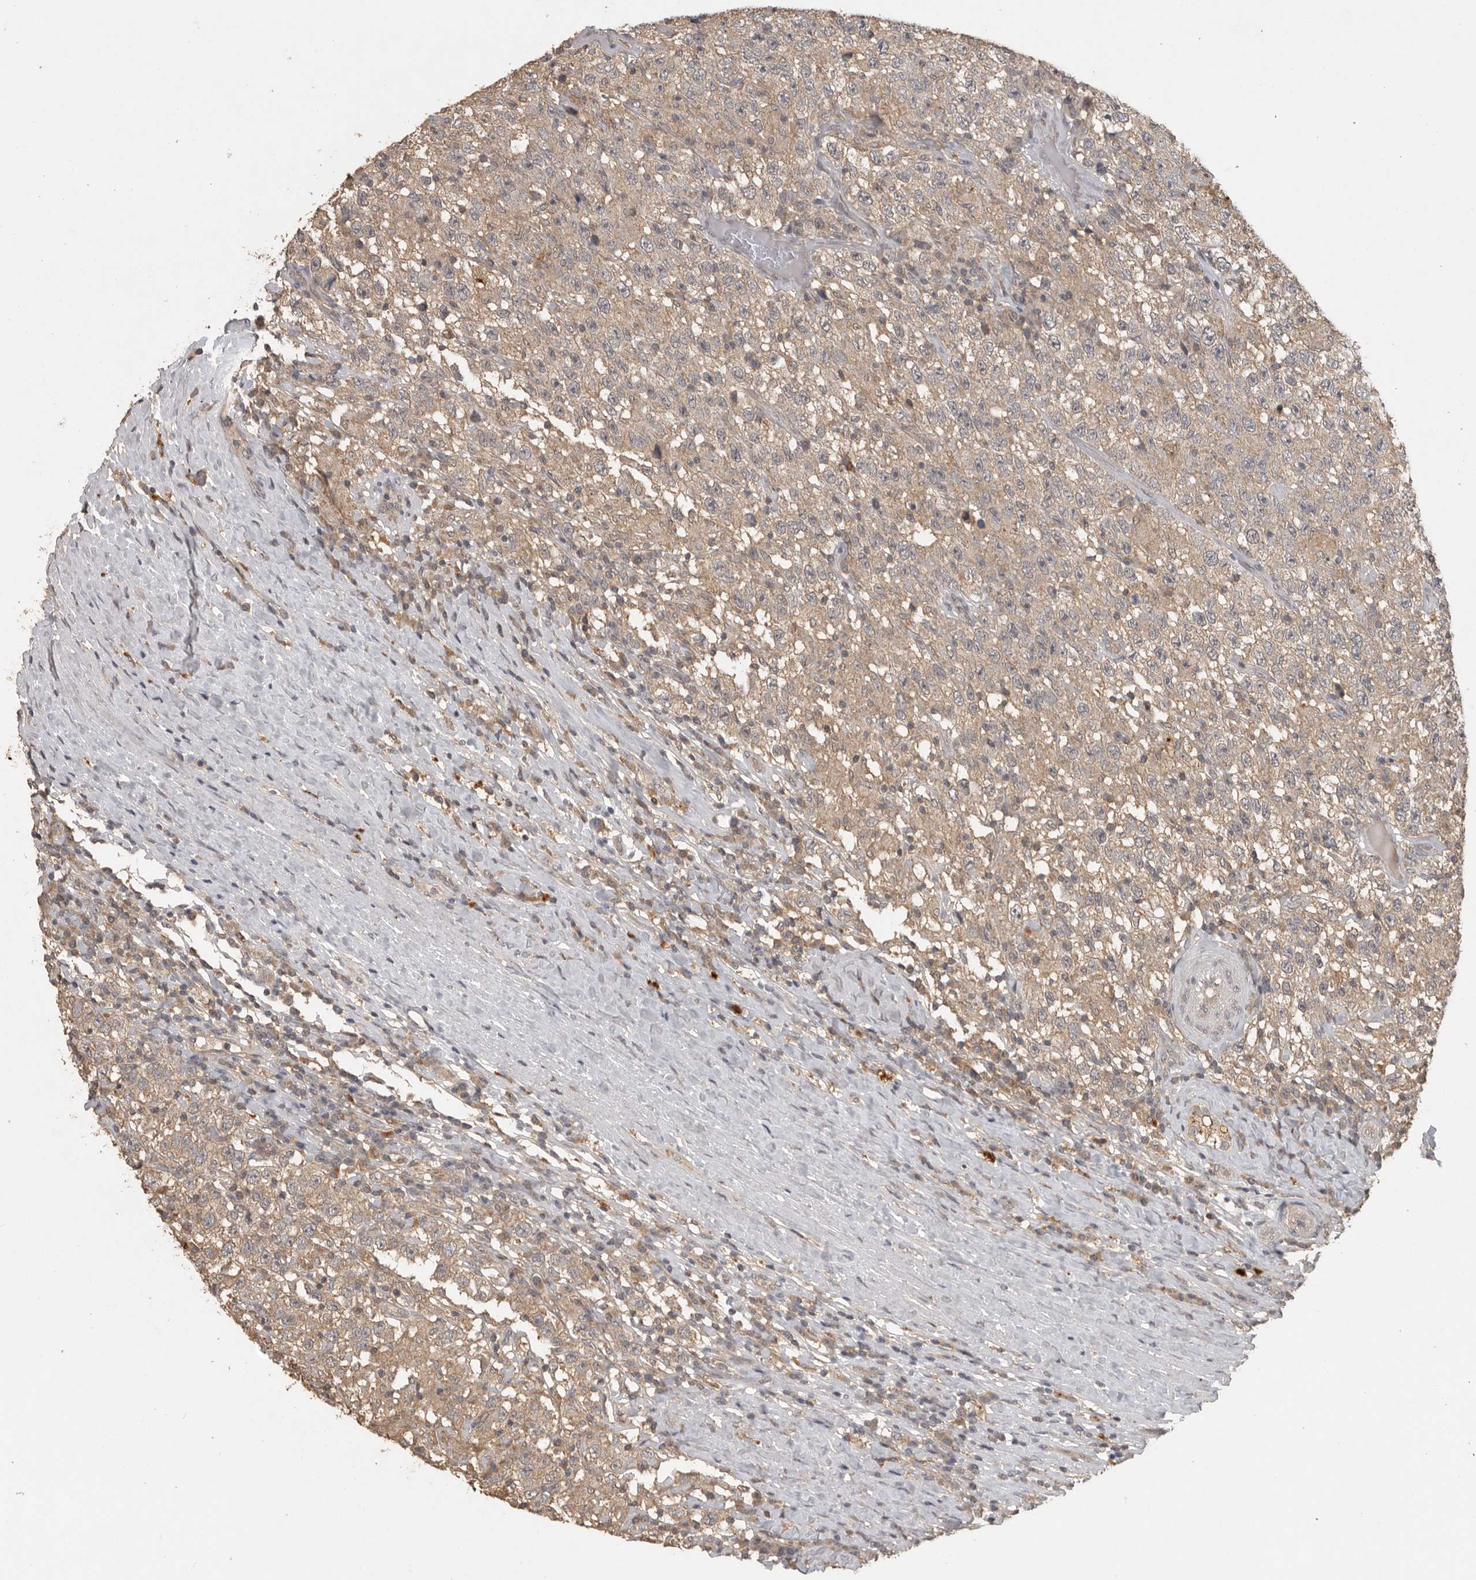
{"staining": {"intensity": "weak", "quantity": ">75%", "location": "cytoplasmic/membranous"}, "tissue": "testis cancer", "cell_type": "Tumor cells", "image_type": "cancer", "snomed": [{"axis": "morphology", "description": "Seminoma, NOS"}, {"axis": "topography", "description": "Testis"}], "caption": "Human seminoma (testis) stained with a protein marker reveals weak staining in tumor cells.", "gene": "ADAMTS4", "patient": {"sex": "male", "age": 41}}